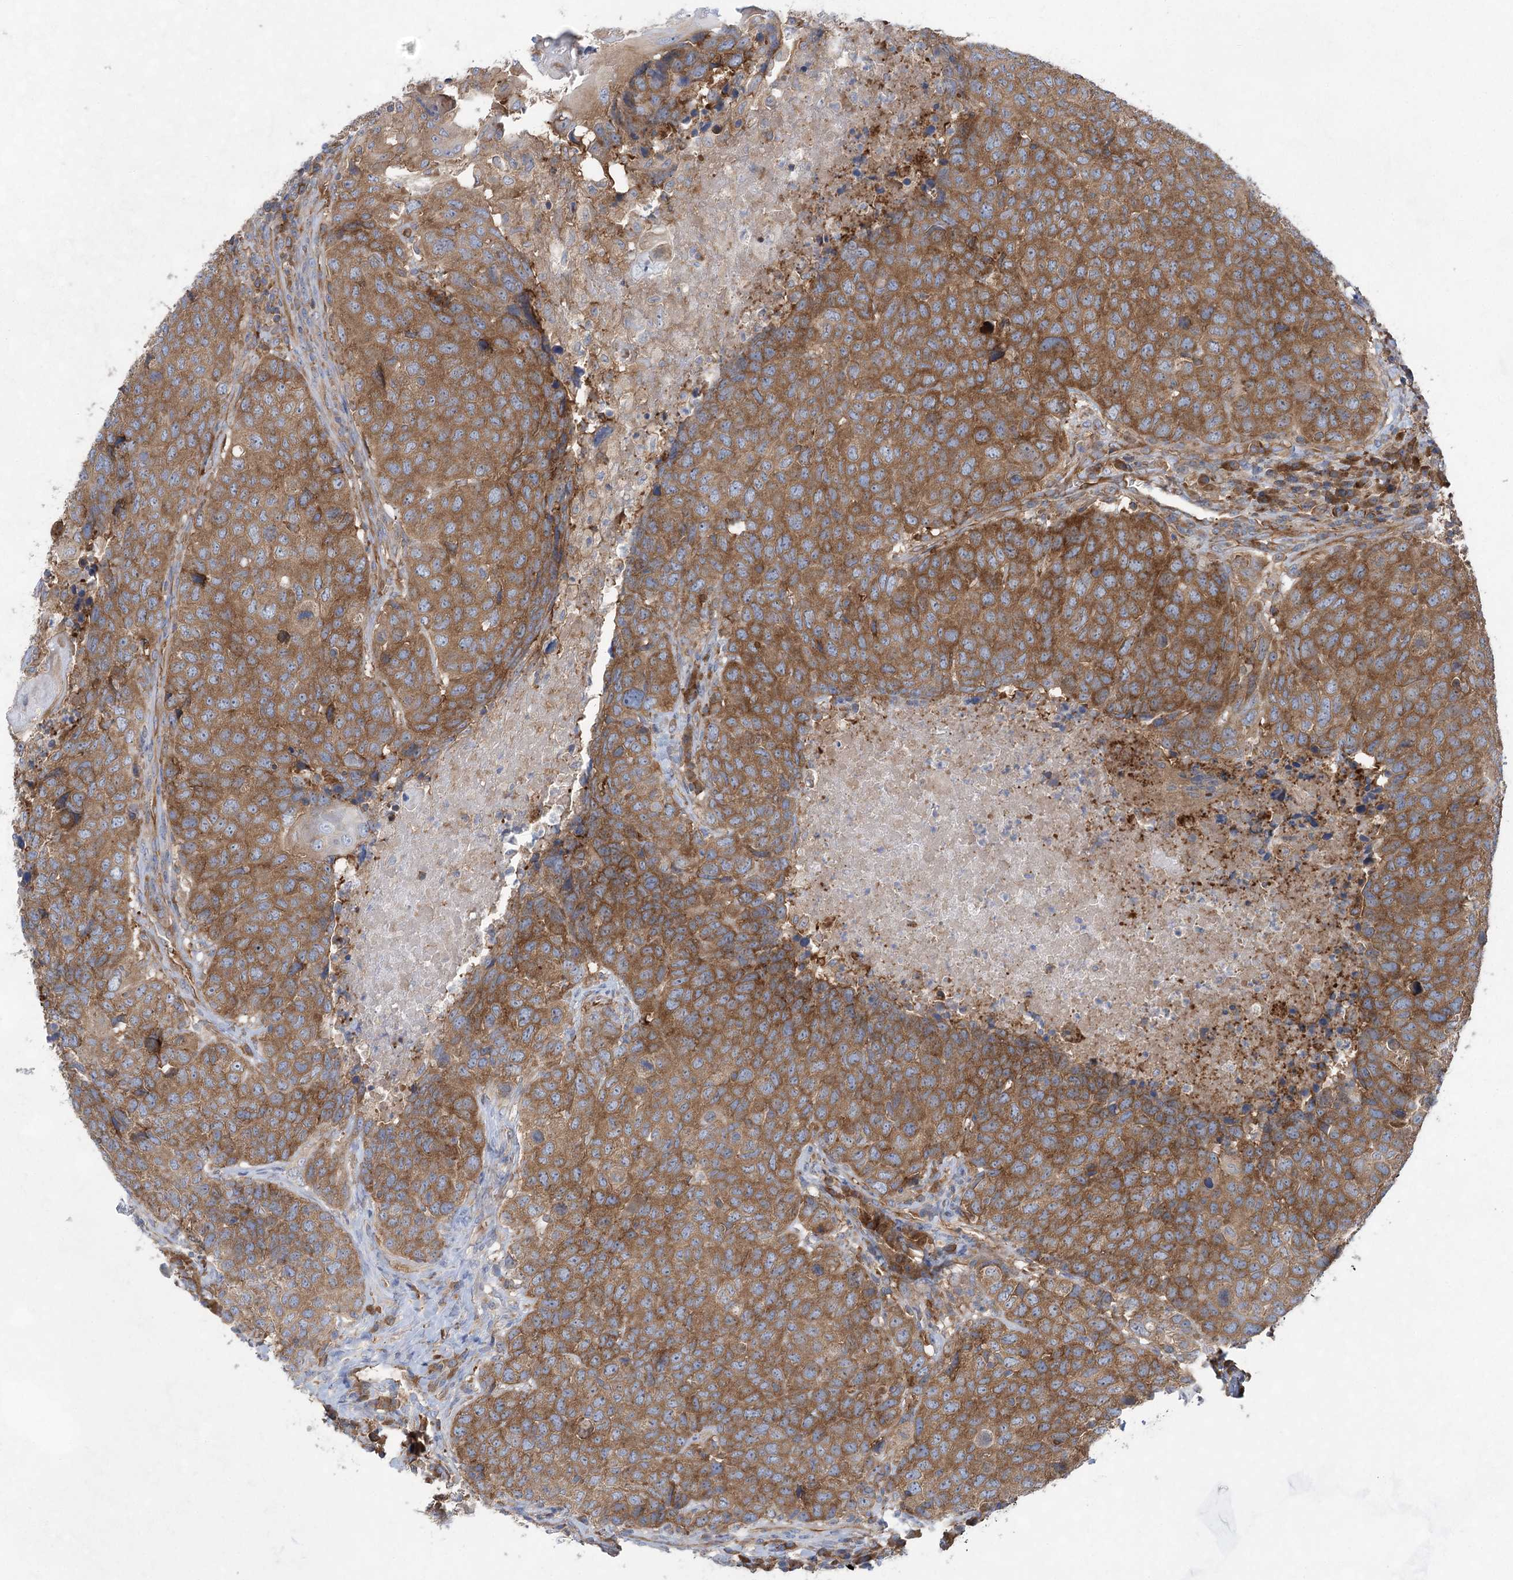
{"staining": {"intensity": "strong", "quantity": ">75%", "location": "cytoplasmic/membranous"}, "tissue": "head and neck cancer", "cell_type": "Tumor cells", "image_type": "cancer", "snomed": [{"axis": "morphology", "description": "Squamous cell carcinoma, NOS"}, {"axis": "topography", "description": "Head-Neck"}], "caption": "Protein expression analysis of human head and neck cancer reveals strong cytoplasmic/membranous positivity in about >75% of tumor cells. The protein of interest is stained brown, and the nuclei are stained in blue (DAB IHC with brightfield microscopy, high magnification).", "gene": "EIF3A", "patient": {"sex": "male", "age": 66}}